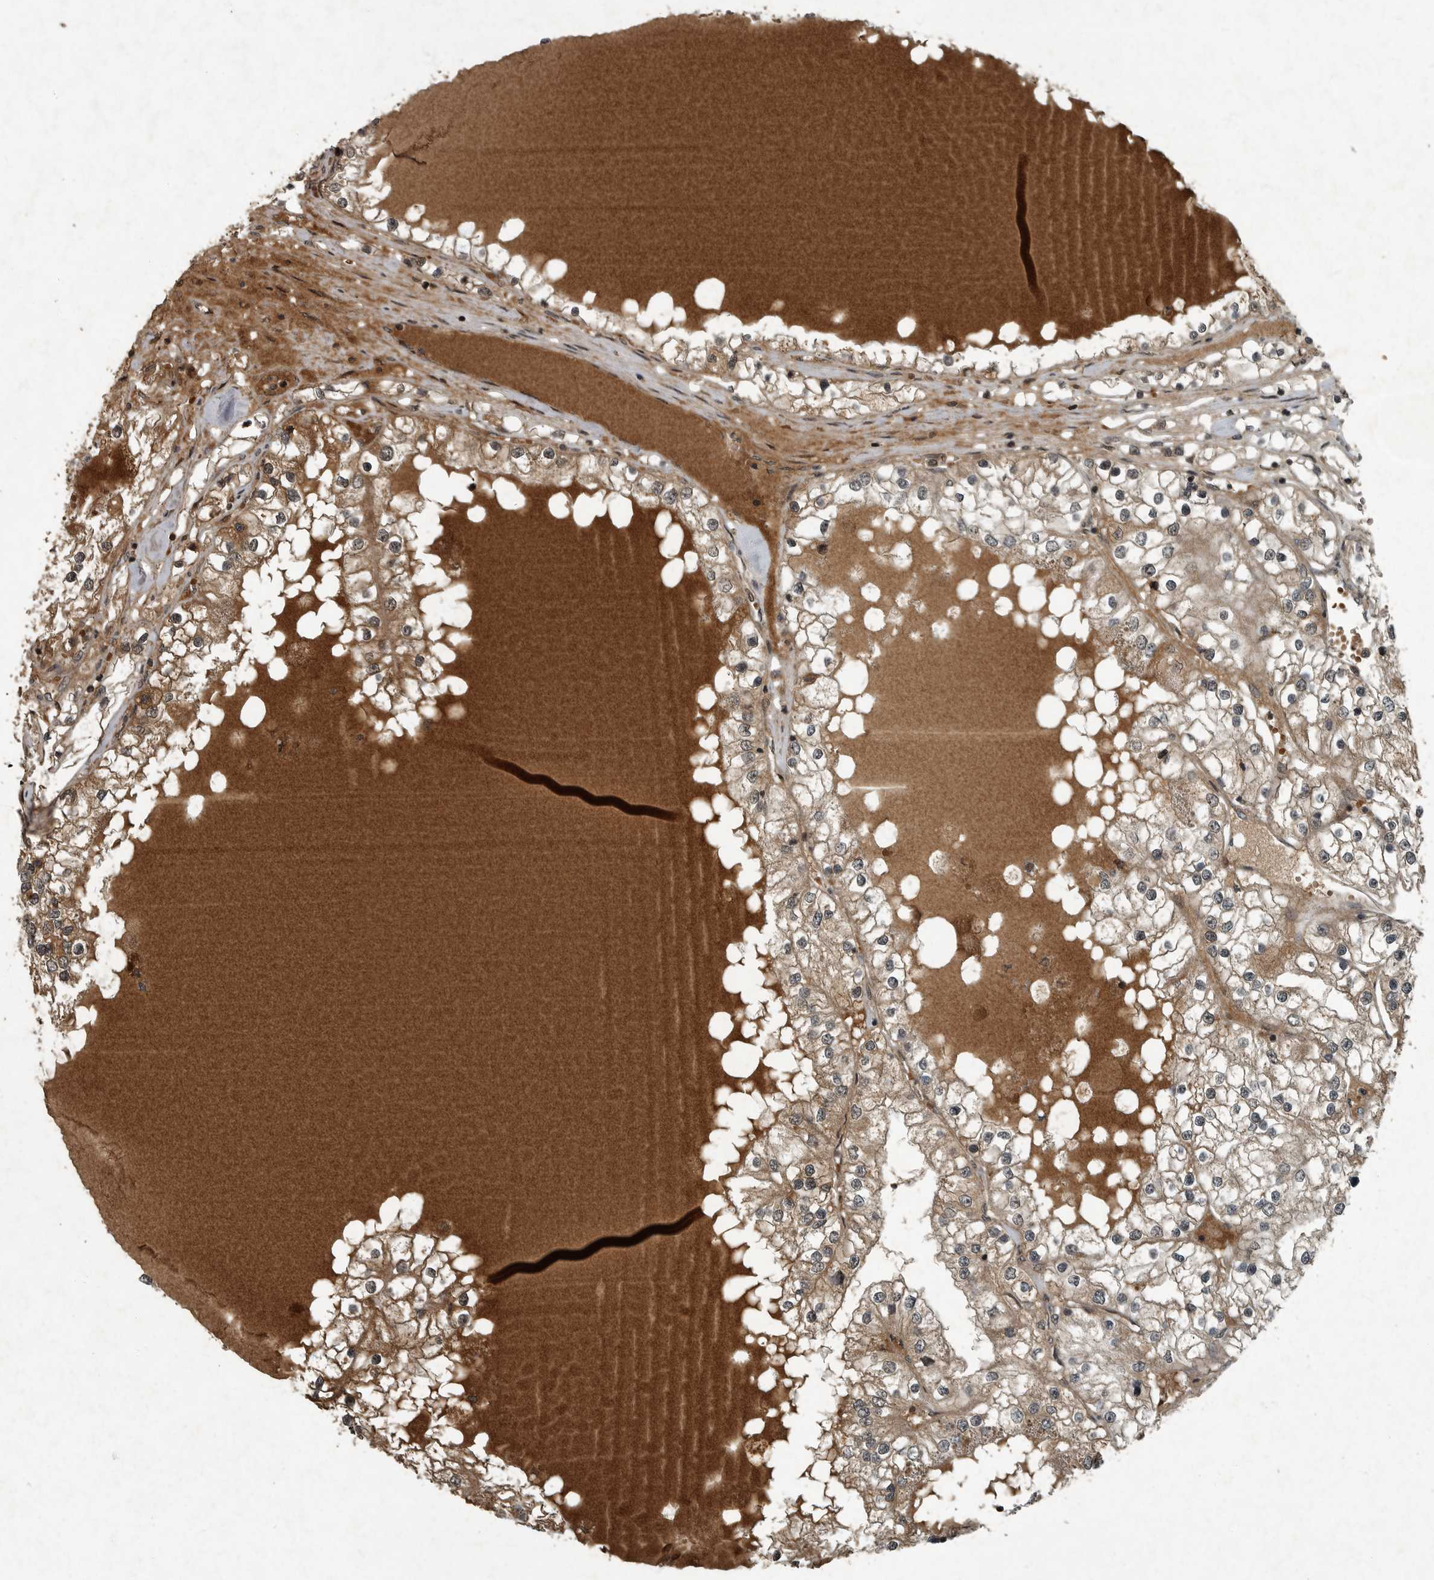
{"staining": {"intensity": "moderate", "quantity": "<25%", "location": "cytoplasmic/membranous"}, "tissue": "renal cancer", "cell_type": "Tumor cells", "image_type": "cancer", "snomed": [{"axis": "morphology", "description": "Adenocarcinoma, NOS"}, {"axis": "topography", "description": "Kidney"}], "caption": "A micrograph of human renal cancer stained for a protein reveals moderate cytoplasmic/membranous brown staining in tumor cells.", "gene": "FOXO1", "patient": {"sex": "male", "age": 68}}